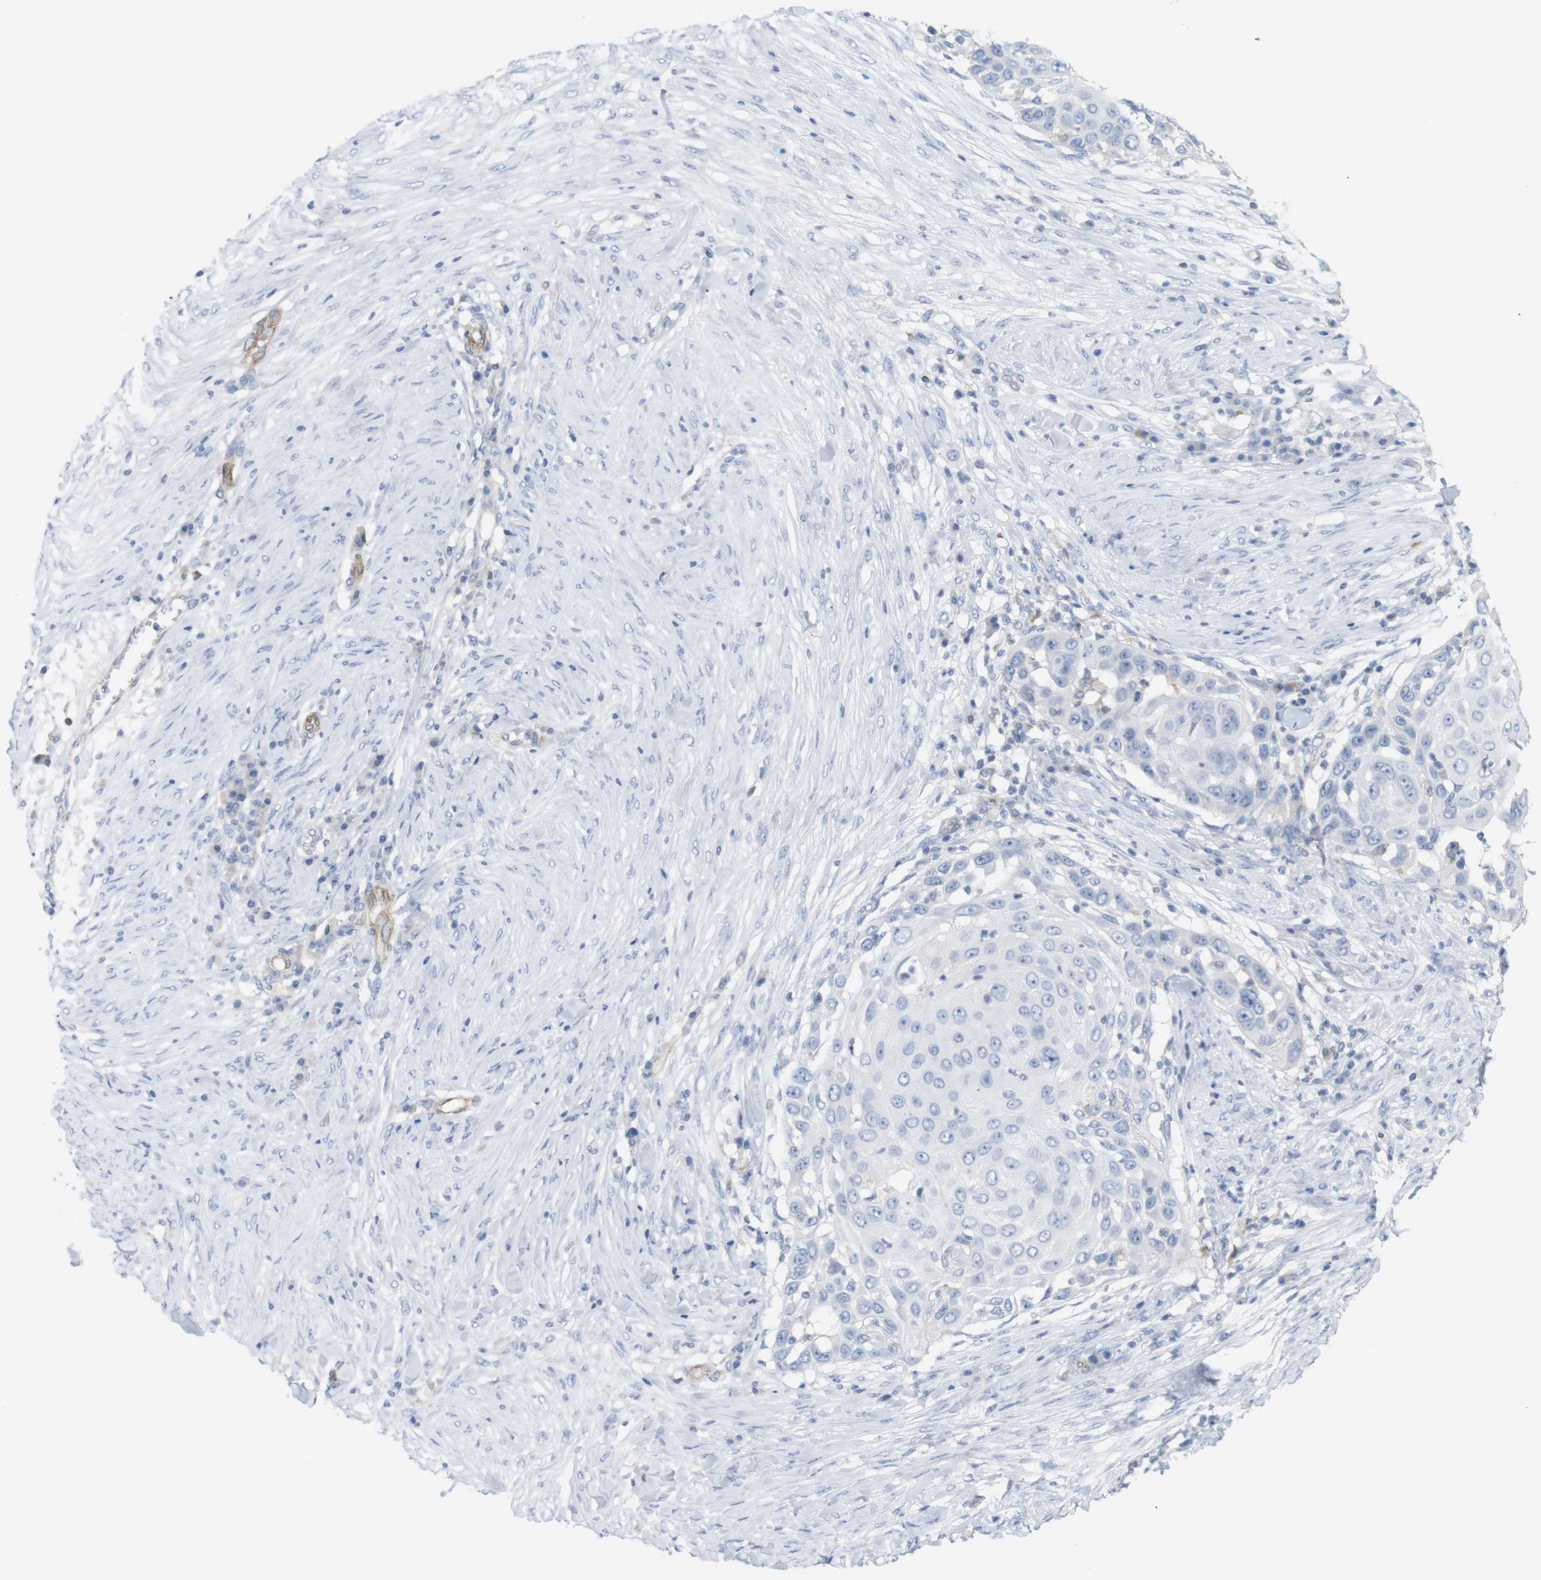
{"staining": {"intensity": "negative", "quantity": "none", "location": "none"}, "tissue": "skin cancer", "cell_type": "Tumor cells", "image_type": "cancer", "snomed": [{"axis": "morphology", "description": "Squamous cell carcinoma, NOS"}, {"axis": "topography", "description": "Skin"}], "caption": "A high-resolution image shows immunohistochemistry staining of squamous cell carcinoma (skin), which displays no significant positivity in tumor cells.", "gene": "ITPR1", "patient": {"sex": "female", "age": 44}}